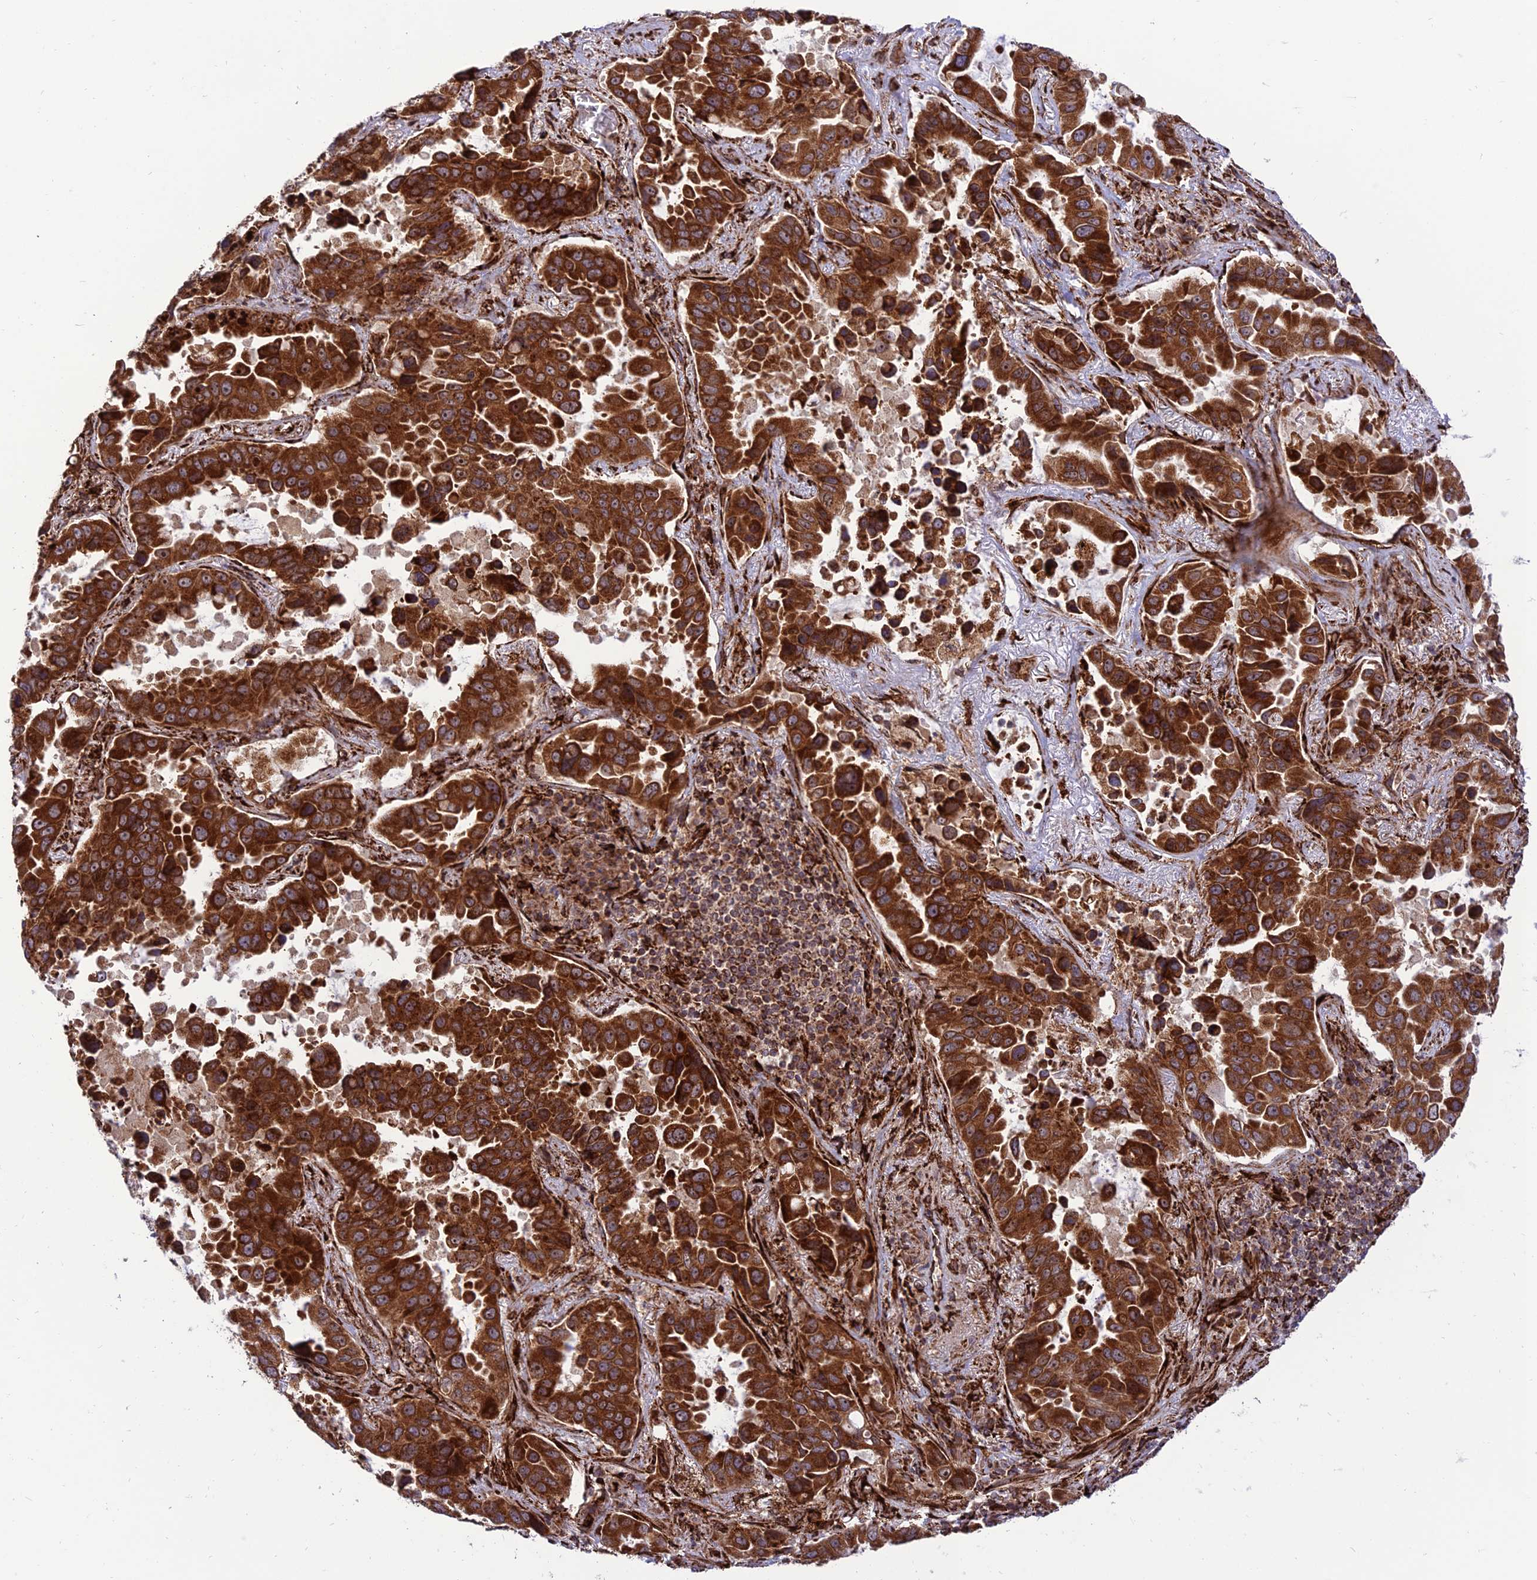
{"staining": {"intensity": "strong", "quantity": ">75%", "location": "cytoplasmic/membranous,nuclear"}, "tissue": "lung cancer", "cell_type": "Tumor cells", "image_type": "cancer", "snomed": [{"axis": "morphology", "description": "Adenocarcinoma, NOS"}, {"axis": "topography", "description": "Lung"}], "caption": "Protein staining by IHC demonstrates strong cytoplasmic/membranous and nuclear staining in about >75% of tumor cells in lung cancer.", "gene": "CRTAP", "patient": {"sex": "male", "age": 64}}